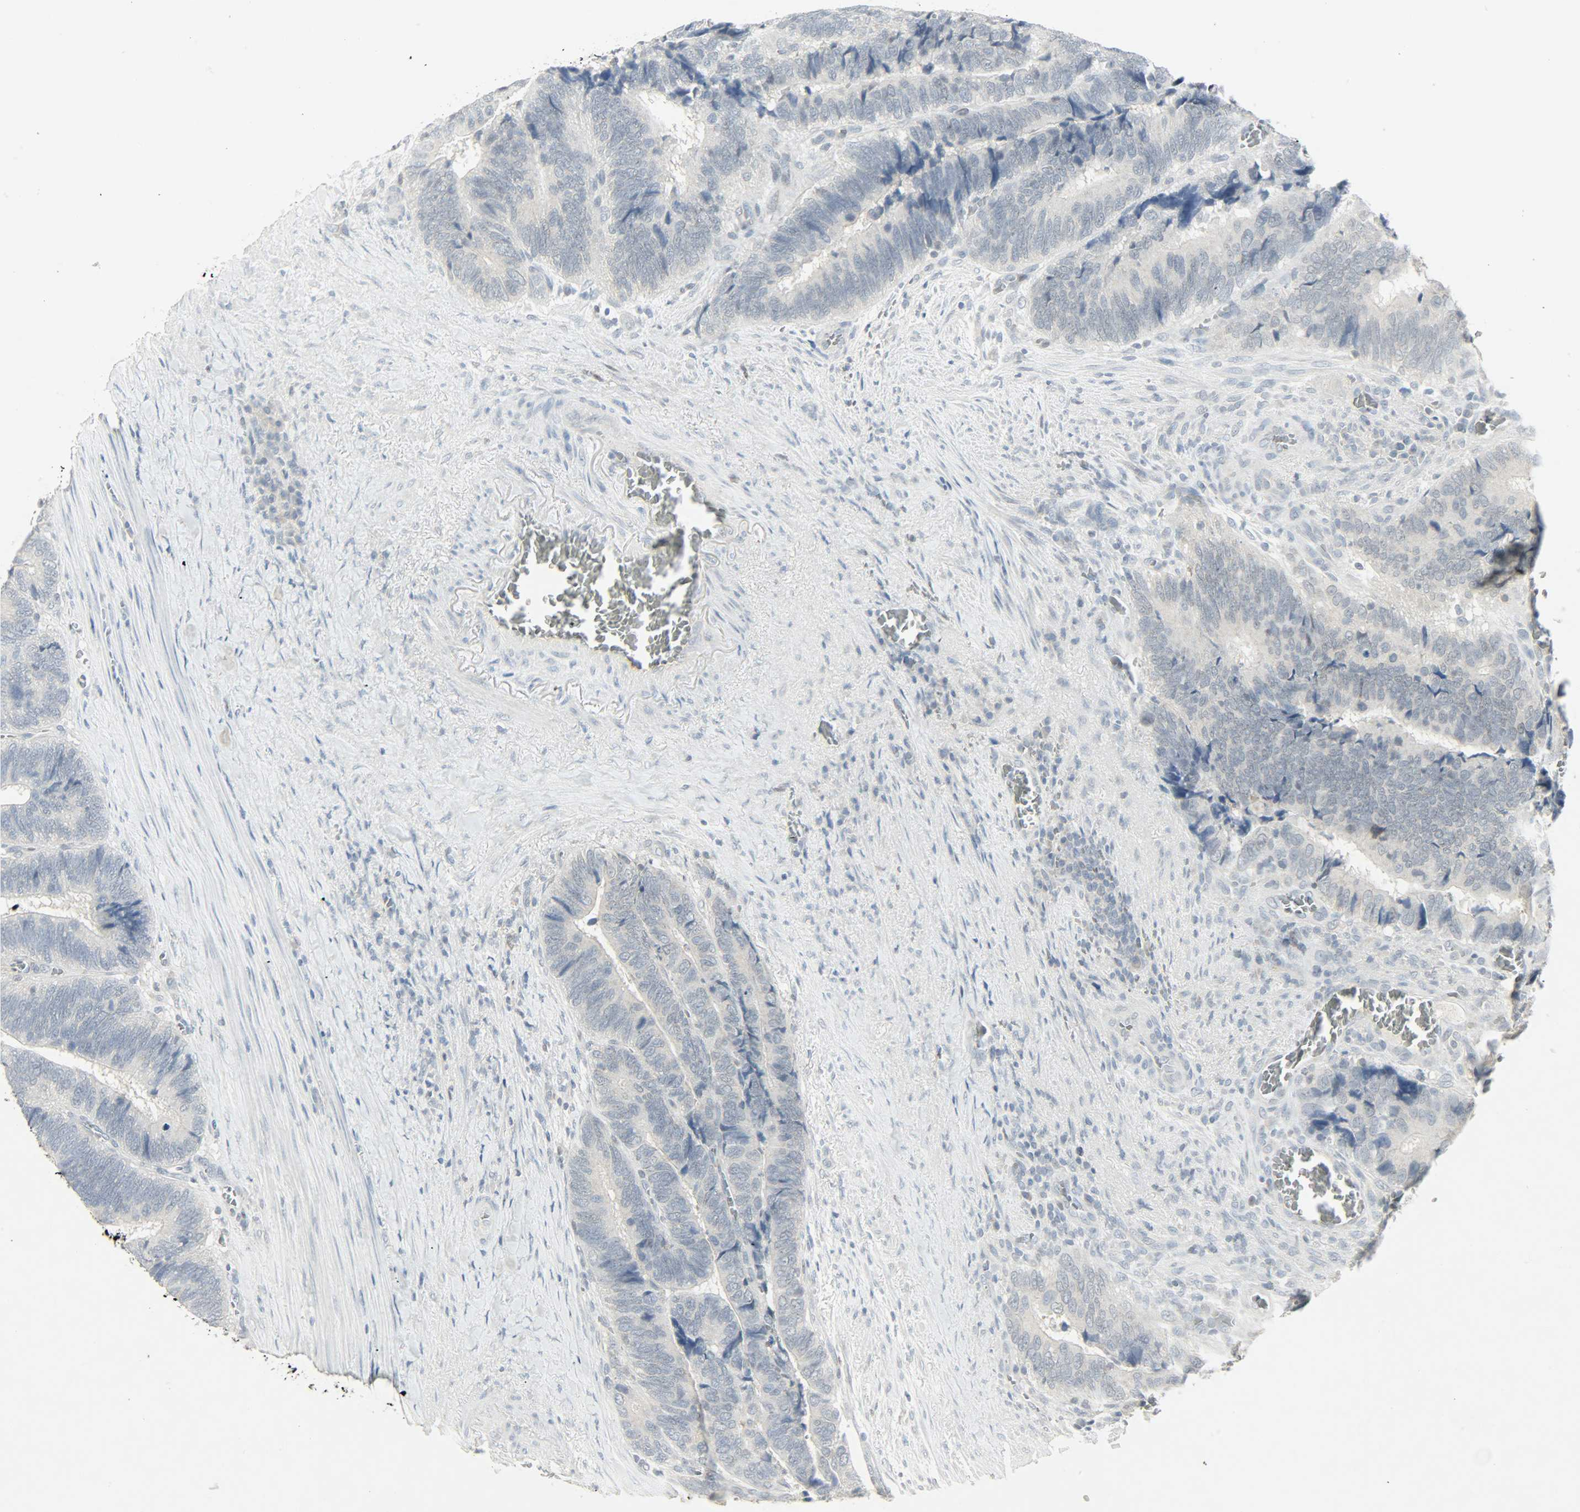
{"staining": {"intensity": "negative", "quantity": "none", "location": "none"}, "tissue": "colorectal cancer", "cell_type": "Tumor cells", "image_type": "cancer", "snomed": [{"axis": "morphology", "description": "Adenocarcinoma, NOS"}, {"axis": "topography", "description": "Colon"}], "caption": "Photomicrograph shows no protein positivity in tumor cells of colorectal cancer (adenocarcinoma) tissue.", "gene": "CAMK4", "patient": {"sex": "male", "age": 72}}